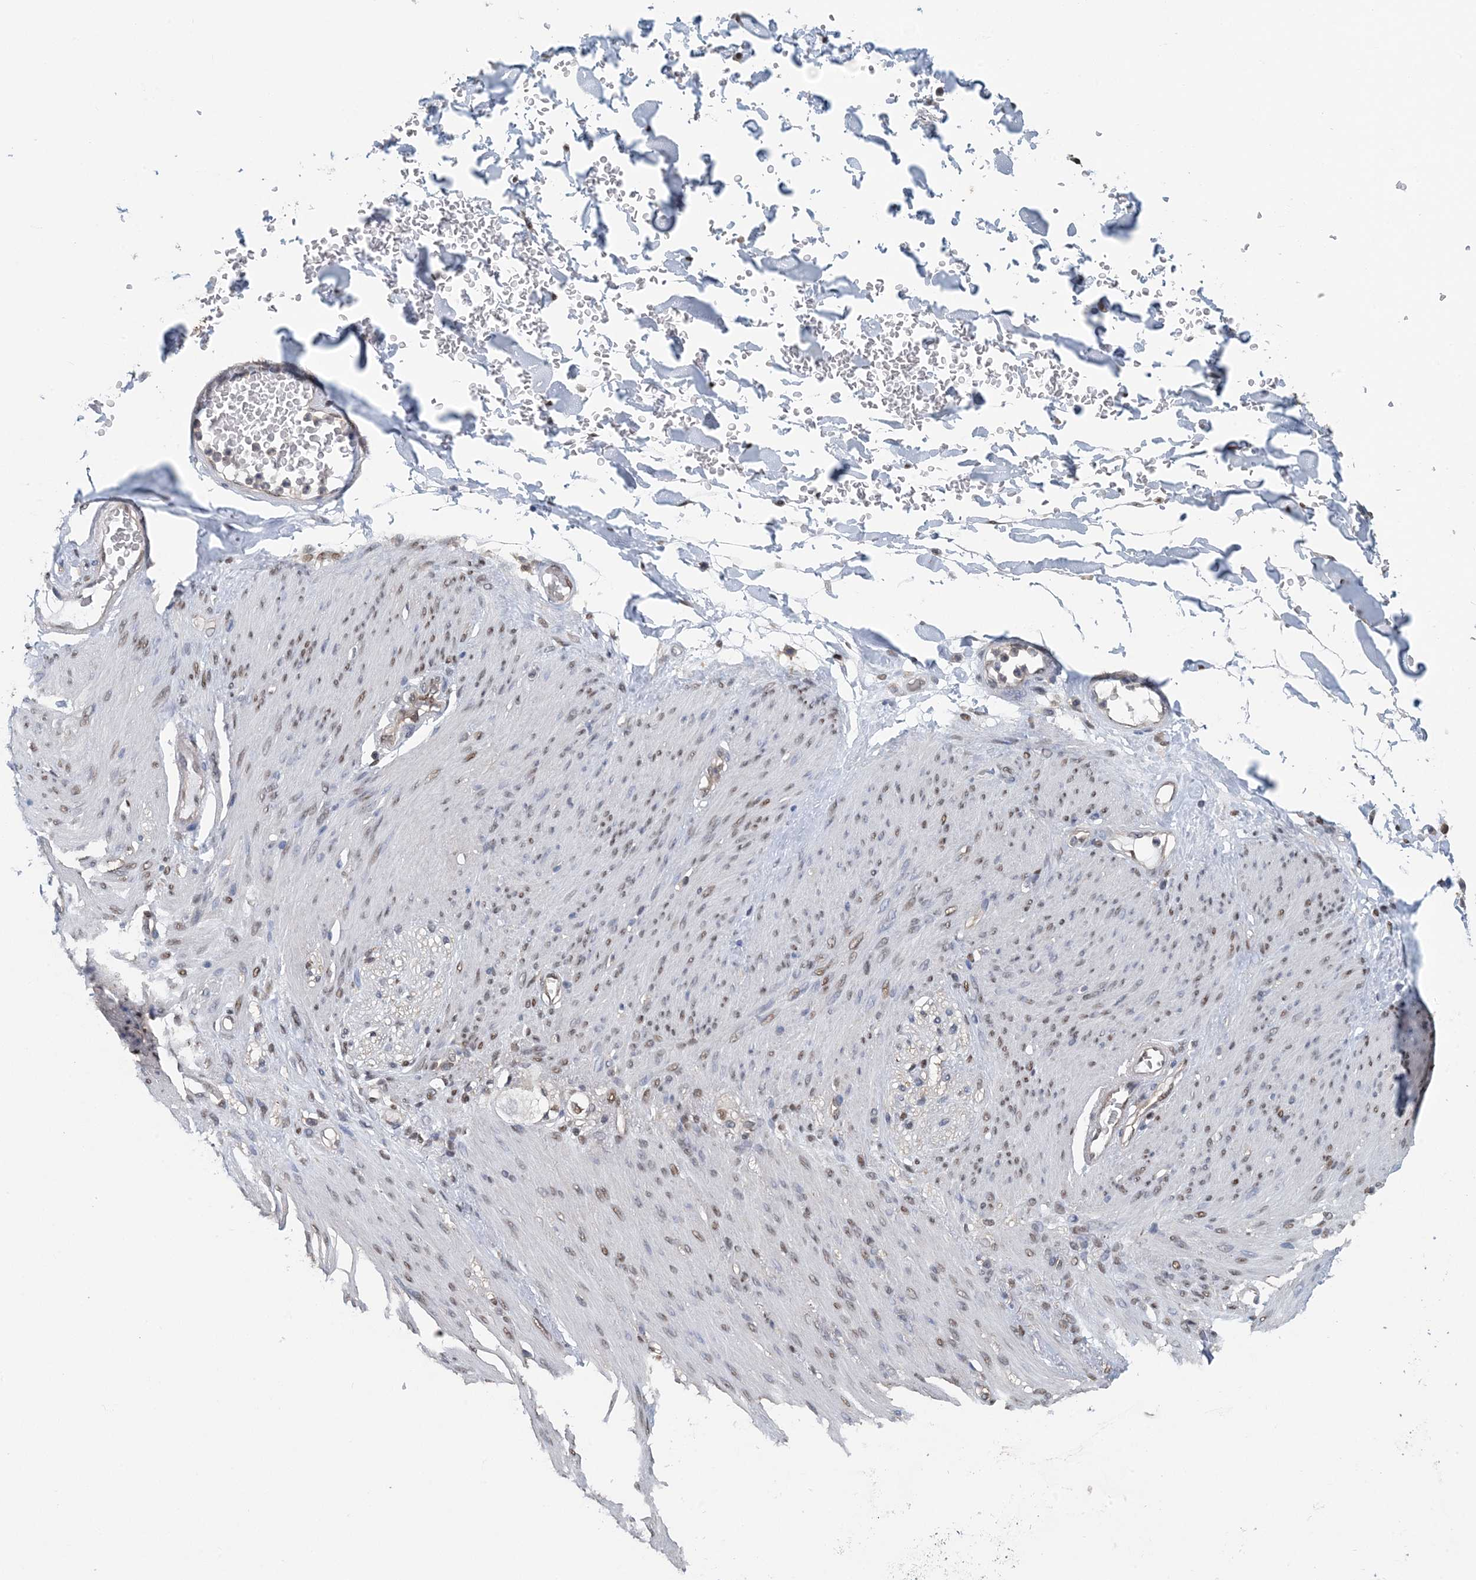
{"staining": {"intensity": "negative", "quantity": "none", "location": "none"}, "tissue": "adipose tissue", "cell_type": "Adipocytes", "image_type": "normal", "snomed": [{"axis": "morphology", "description": "Normal tissue, NOS"}, {"axis": "topography", "description": "Colon"}, {"axis": "topography", "description": "Peripheral nerve tissue"}], "caption": "This is an IHC photomicrograph of normal human adipose tissue. There is no expression in adipocytes.", "gene": "HIKESHI", "patient": {"sex": "female", "age": 61}}